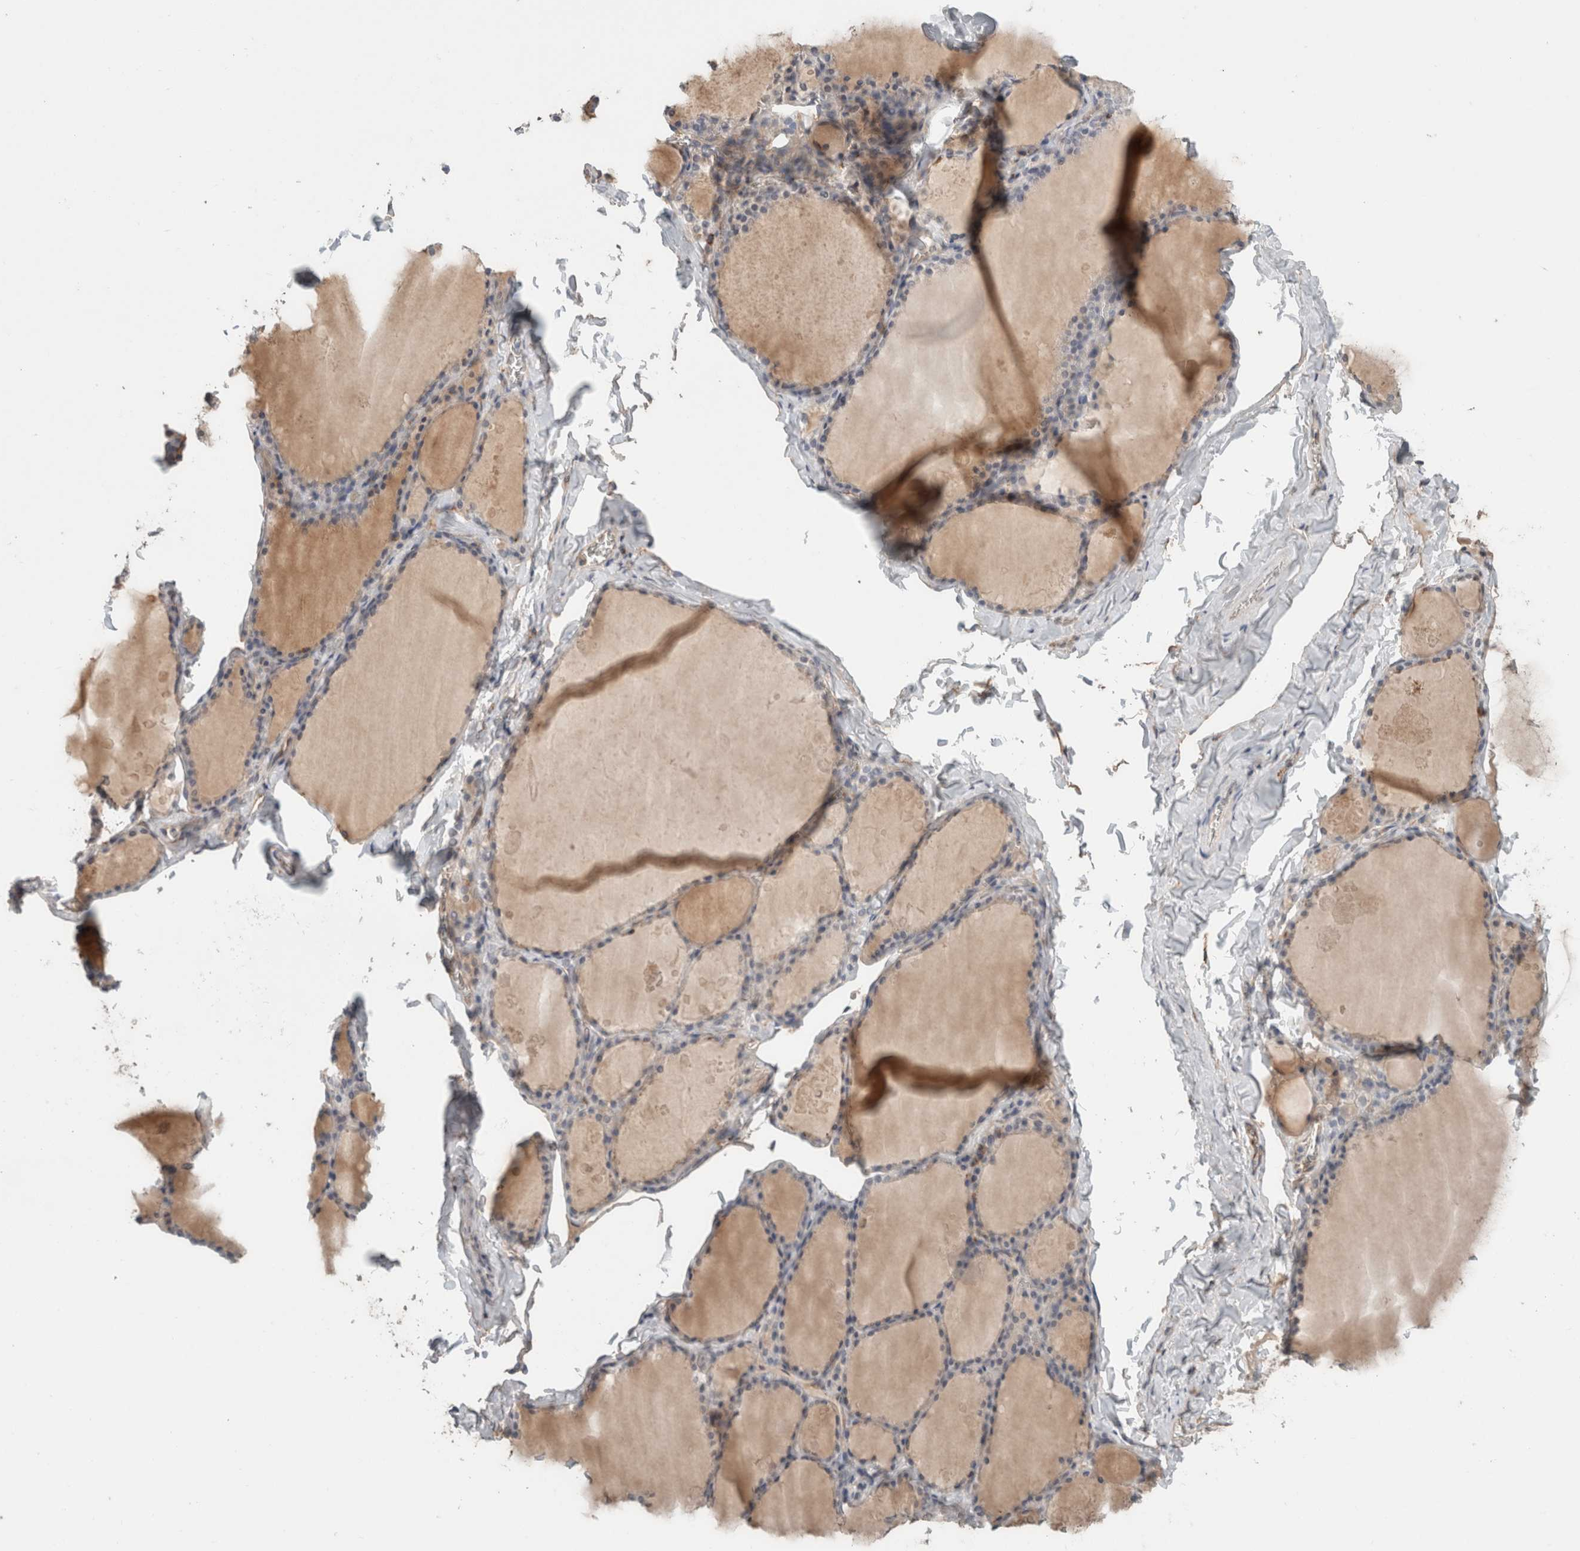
{"staining": {"intensity": "negative", "quantity": "none", "location": "none"}, "tissue": "thyroid gland", "cell_type": "Glandular cells", "image_type": "normal", "snomed": [{"axis": "morphology", "description": "Normal tissue, NOS"}, {"axis": "topography", "description": "Thyroid gland"}], "caption": "Immunohistochemical staining of unremarkable human thyroid gland shows no significant staining in glandular cells. (Stains: DAB (3,3'-diaminobenzidine) IHC with hematoxylin counter stain, Microscopy: brightfield microscopy at high magnification).", "gene": "RASAL2", "patient": {"sex": "male", "age": 56}}